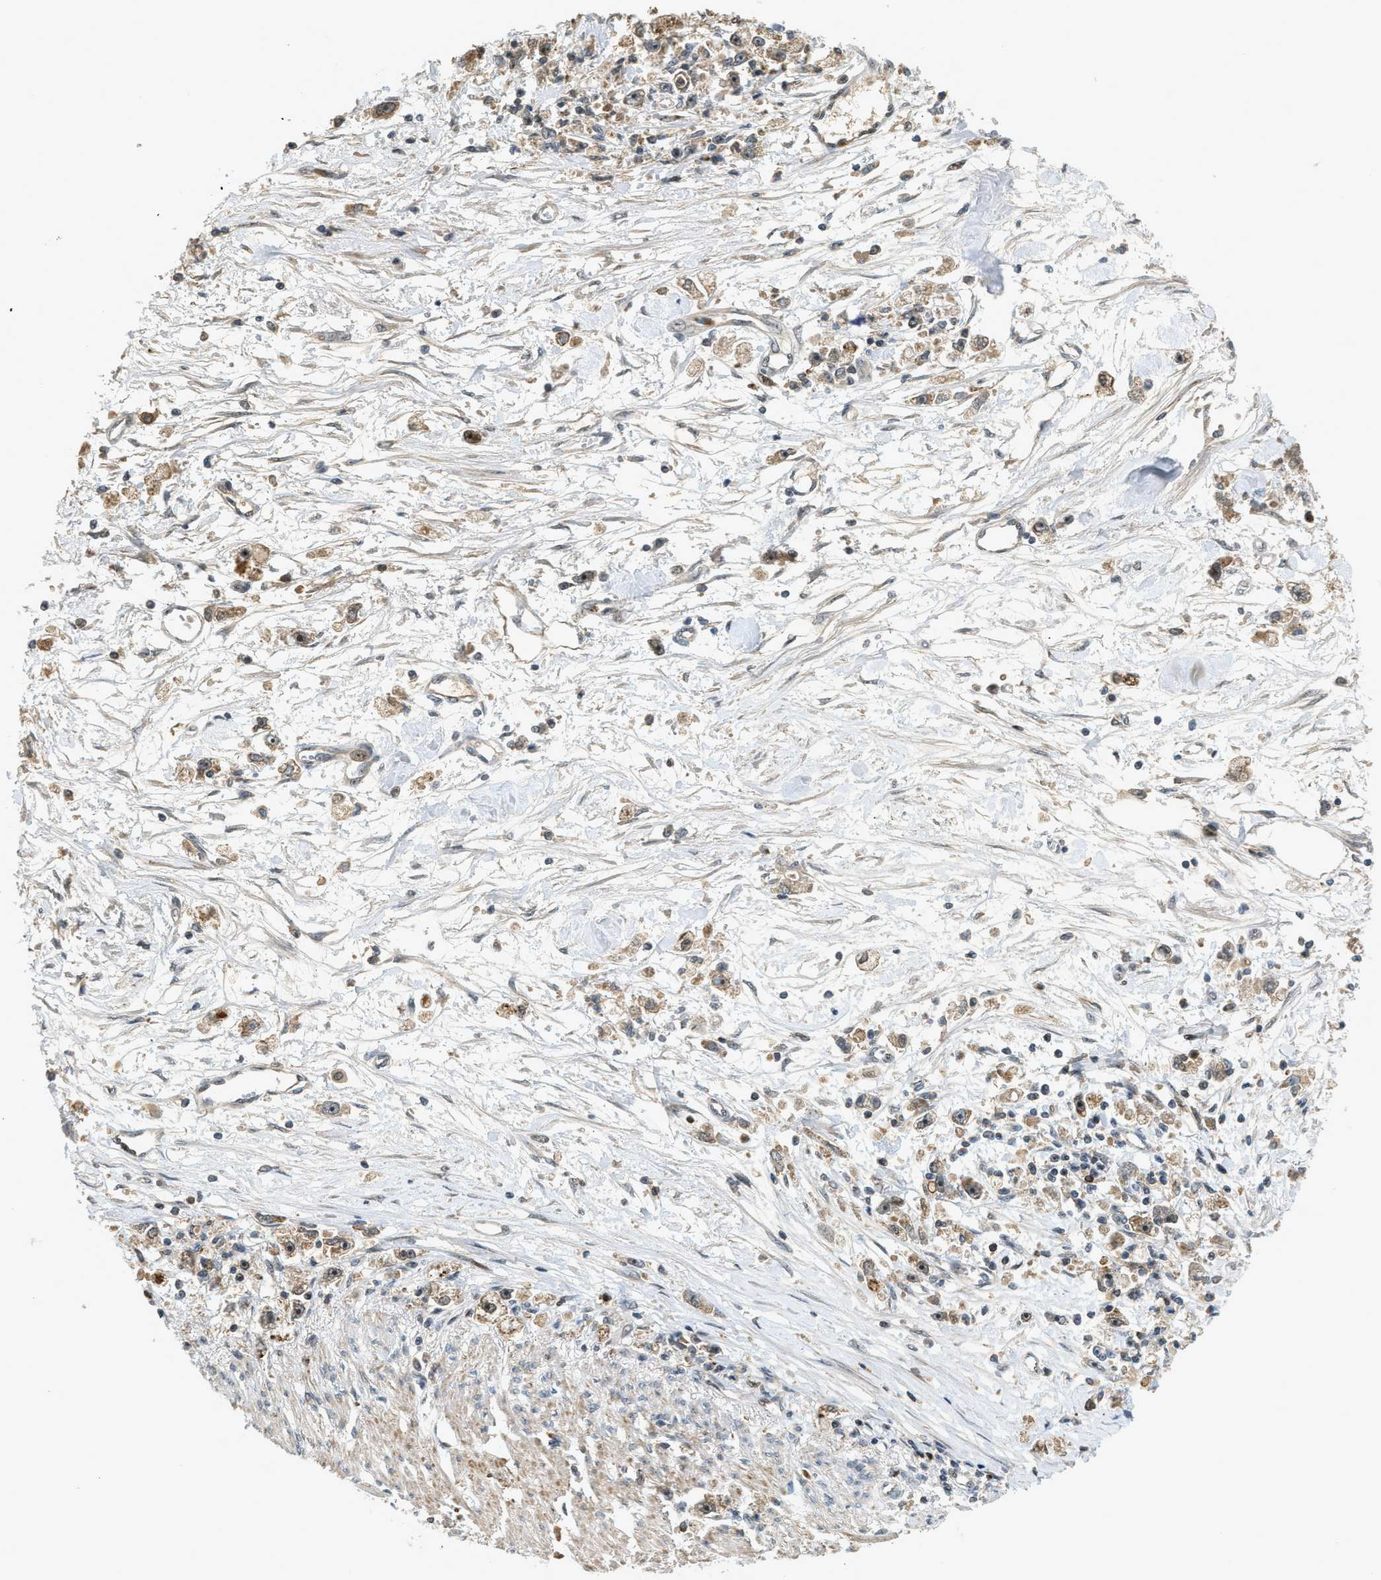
{"staining": {"intensity": "weak", "quantity": "25%-75%", "location": "cytoplasmic/membranous"}, "tissue": "stomach cancer", "cell_type": "Tumor cells", "image_type": "cancer", "snomed": [{"axis": "morphology", "description": "Adenocarcinoma, NOS"}, {"axis": "topography", "description": "Stomach"}], "caption": "Immunohistochemical staining of stomach cancer demonstrates weak cytoplasmic/membranous protein positivity in about 25%-75% of tumor cells.", "gene": "TRAPPC14", "patient": {"sex": "female", "age": 59}}